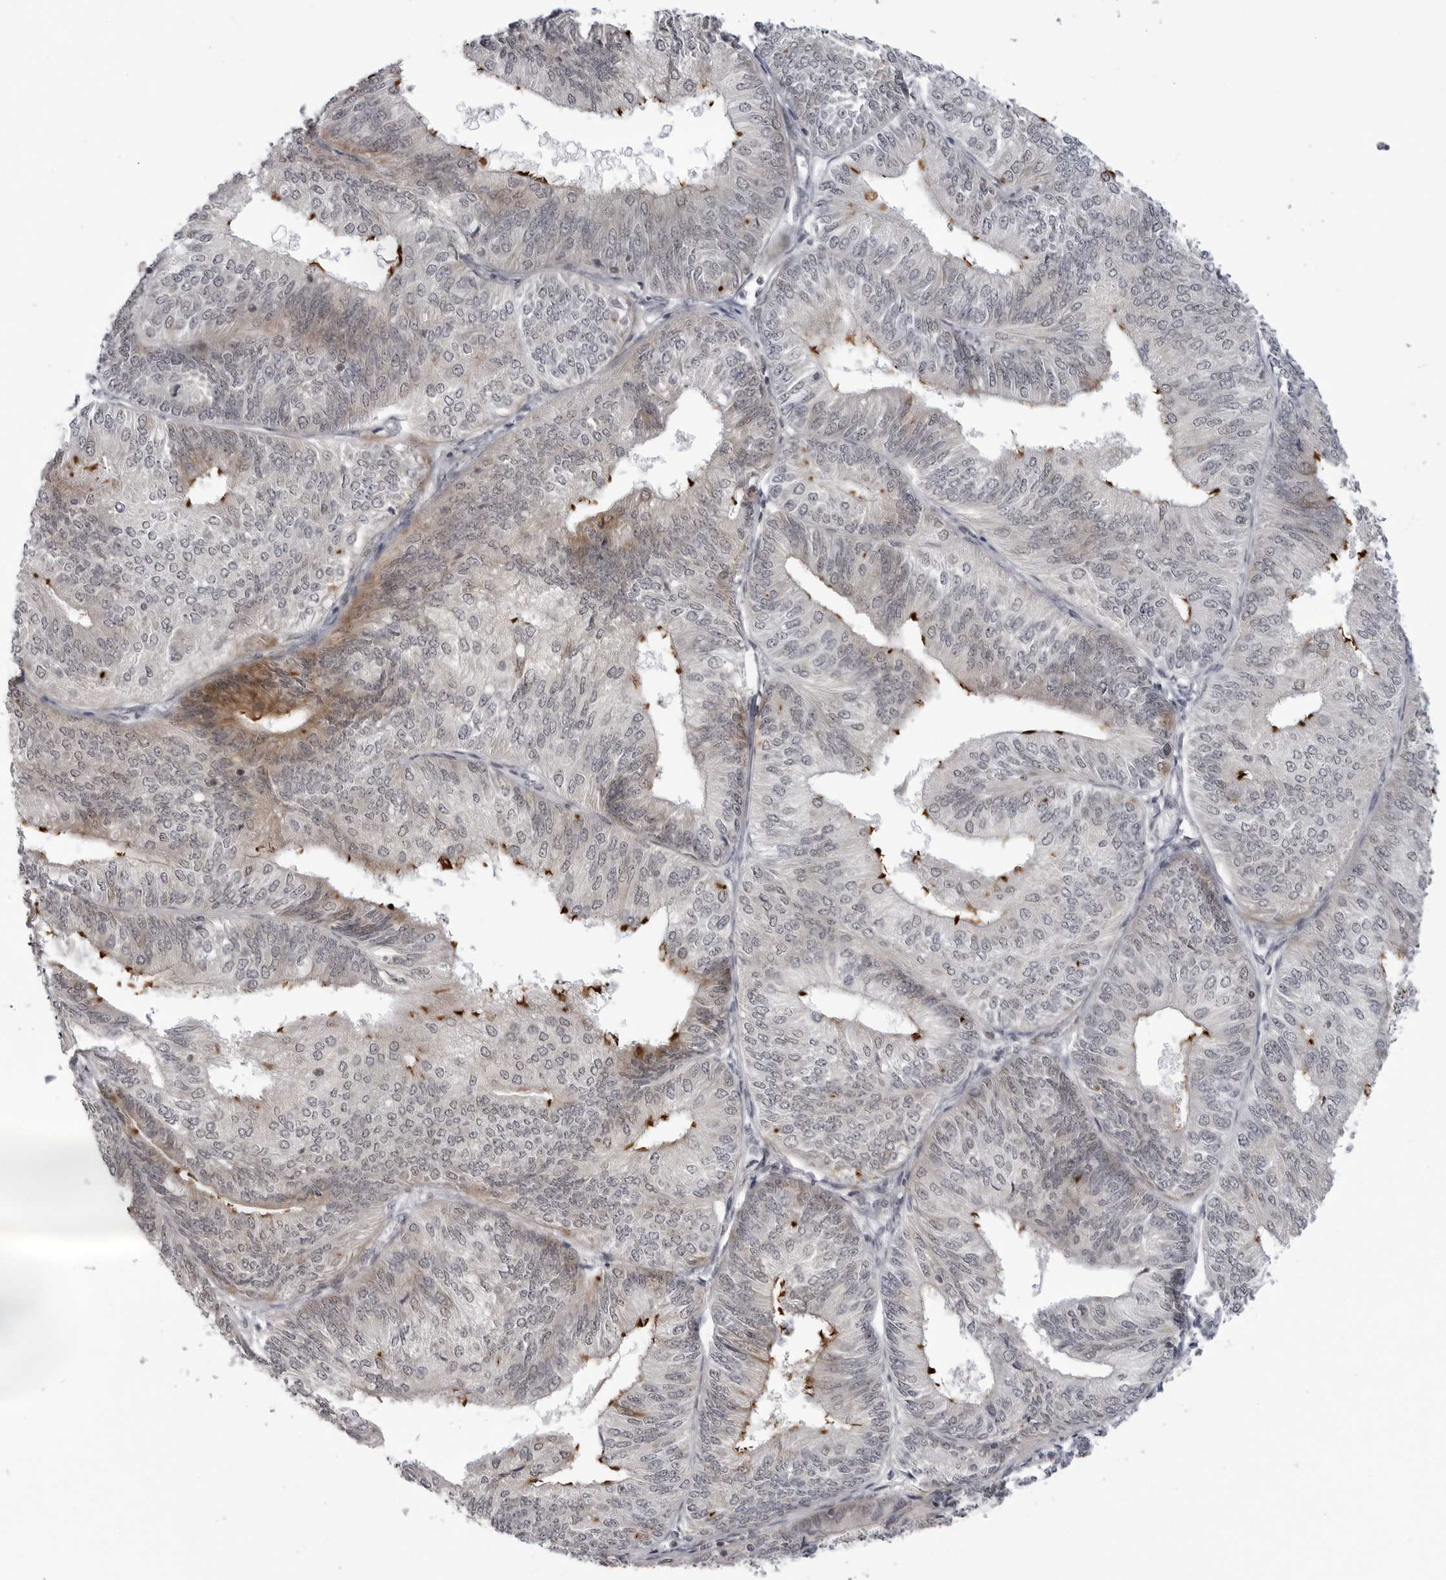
{"staining": {"intensity": "strong", "quantity": "<25%", "location": "cytoplasmic/membranous"}, "tissue": "endometrial cancer", "cell_type": "Tumor cells", "image_type": "cancer", "snomed": [{"axis": "morphology", "description": "Adenocarcinoma, NOS"}, {"axis": "topography", "description": "Endometrium"}], "caption": "This micrograph demonstrates endometrial cancer (adenocarcinoma) stained with immunohistochemistry to label a protein in brown. The cytoplasmic/membranous of tumor cells show strong positivity for the protein. Nuclei are counter-stained blue.", "gene": "ADAMTS5", "patient": {"sex": "female", "age": 58}}